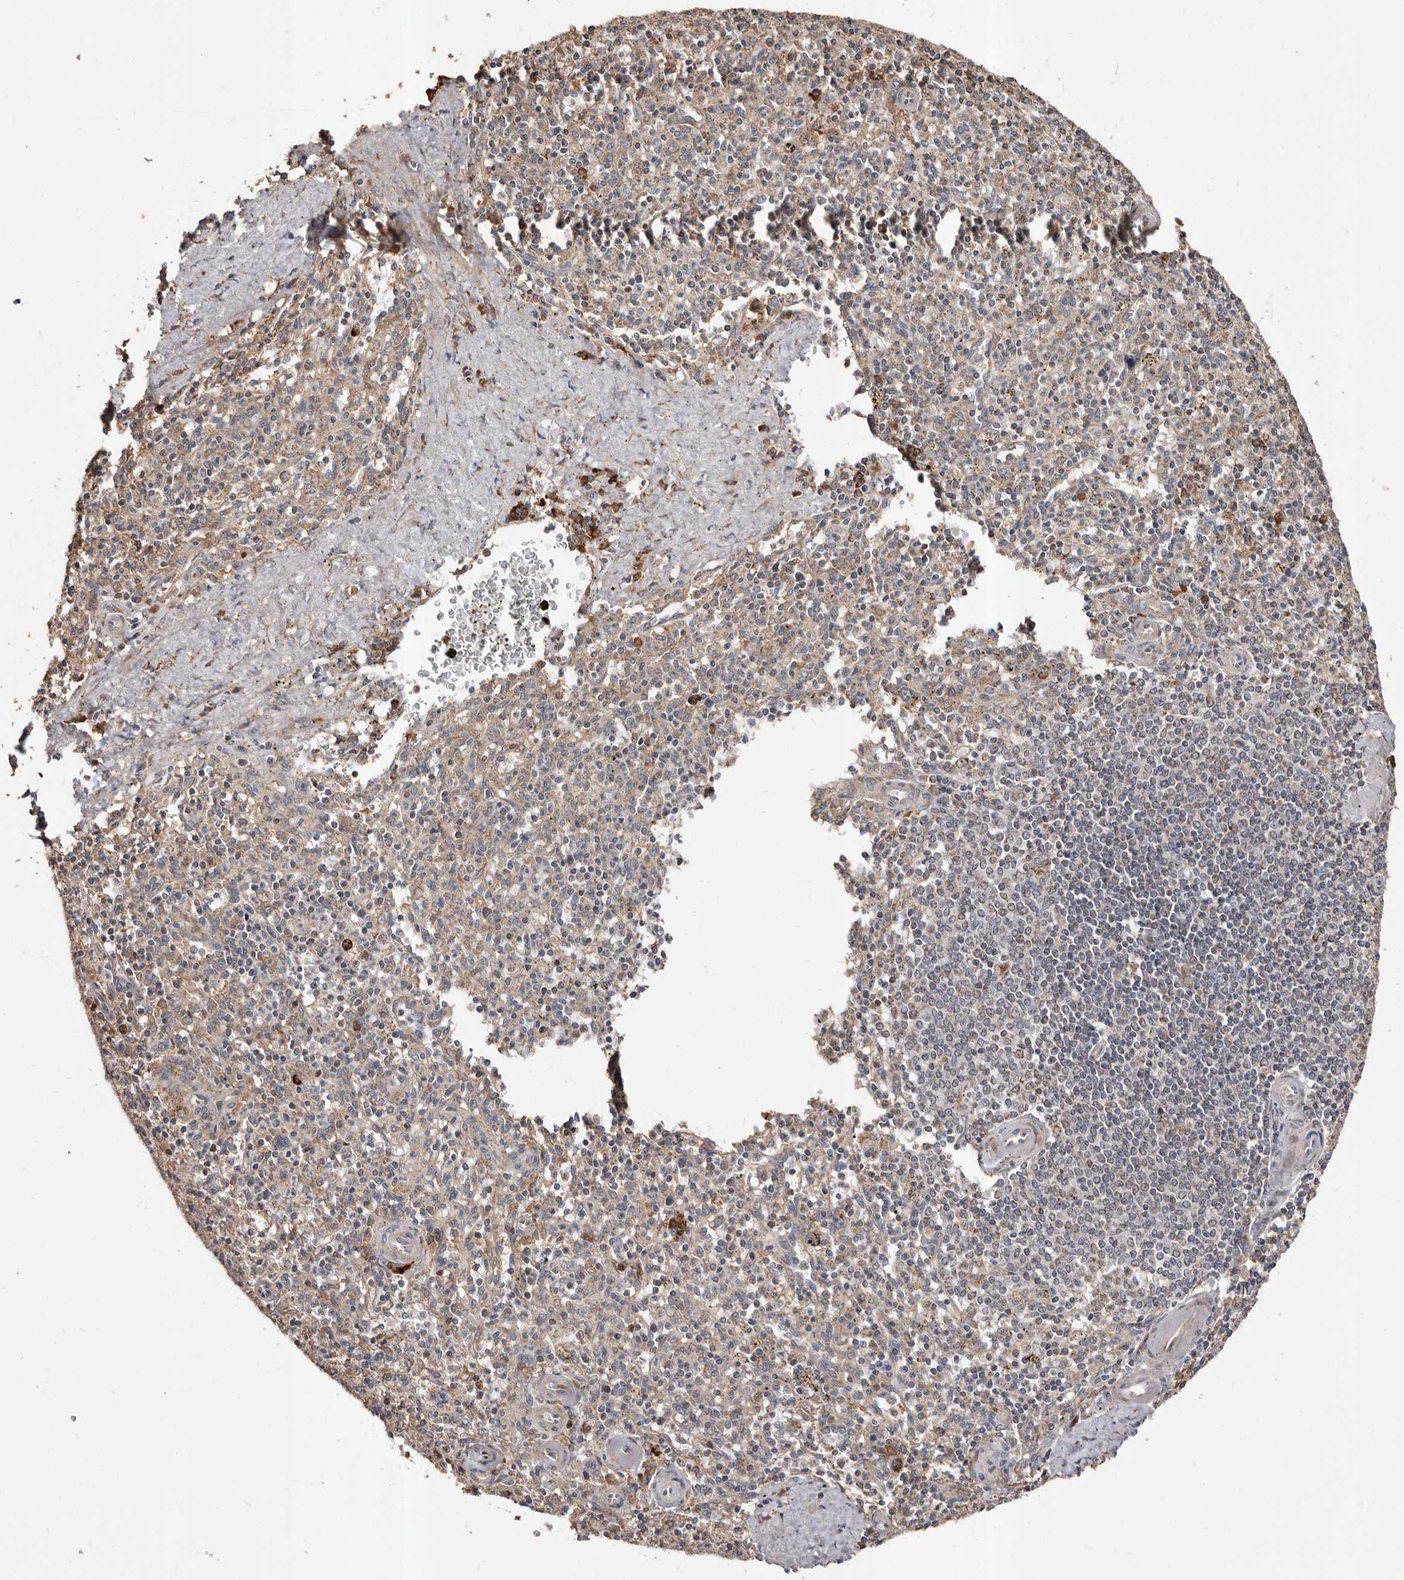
{"staining": {"intensity": "weak", "quantity": "25%-75%", "location": "cytoplasmic/membranous"}, "tissue": "spleen", "cell_type": "Cells in red pulp", "image_type": "normal", "snomed": [{"axis": "morphology", "description": "Normal tissue, NOS"}, {"axis": "topography", "description": "Spleen"}], "caption": "IHC histopathology image of normal spleen stained for a protein (brown), which shows low levels of weak cytoplasmic/membranous expression in approximately 25%-75% of cells in red pulp.", "gene": "STEAP2", "patient": {"sex": "male", "age": 72}}